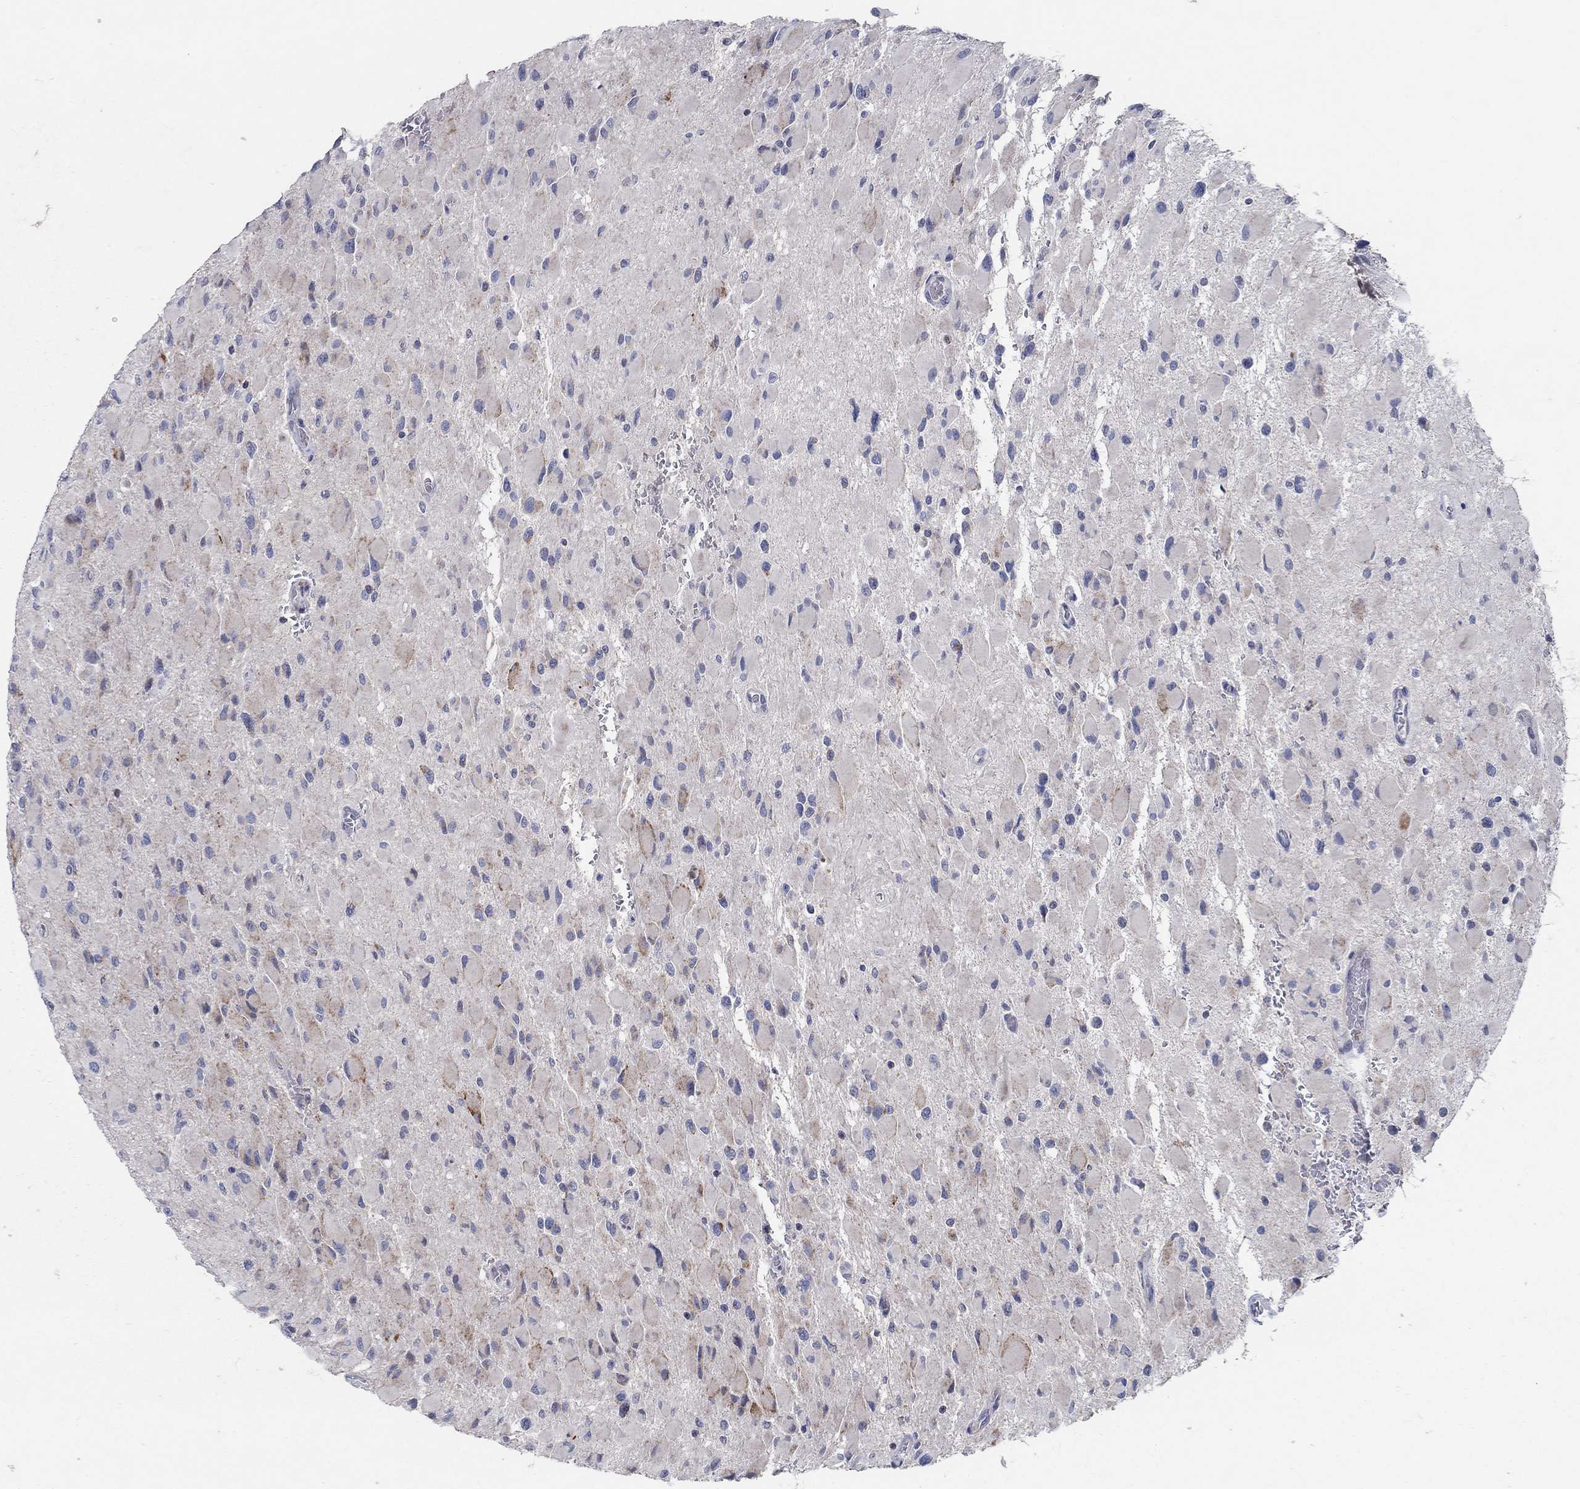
{"staining": {"intensity": "strong", "quantity": "<25%", "location": "cytoplasmic/membranous"}, "tissue": "glioma", "cell_type": "Tumor cells", "image_type": "cancer", "snomed": [{"axis": "morphology", "description": "Glioma, malignant, High grade"}, {"axis": "topography", "description": "Cerebral cortex"}], "caption": "This is an image of IHC staining of glioma, which shows strong positivity in the cytoplasmic/membranous of tumor cells.", "gene": "HMX2", "patient": {"sex": "female", "age": 36}}